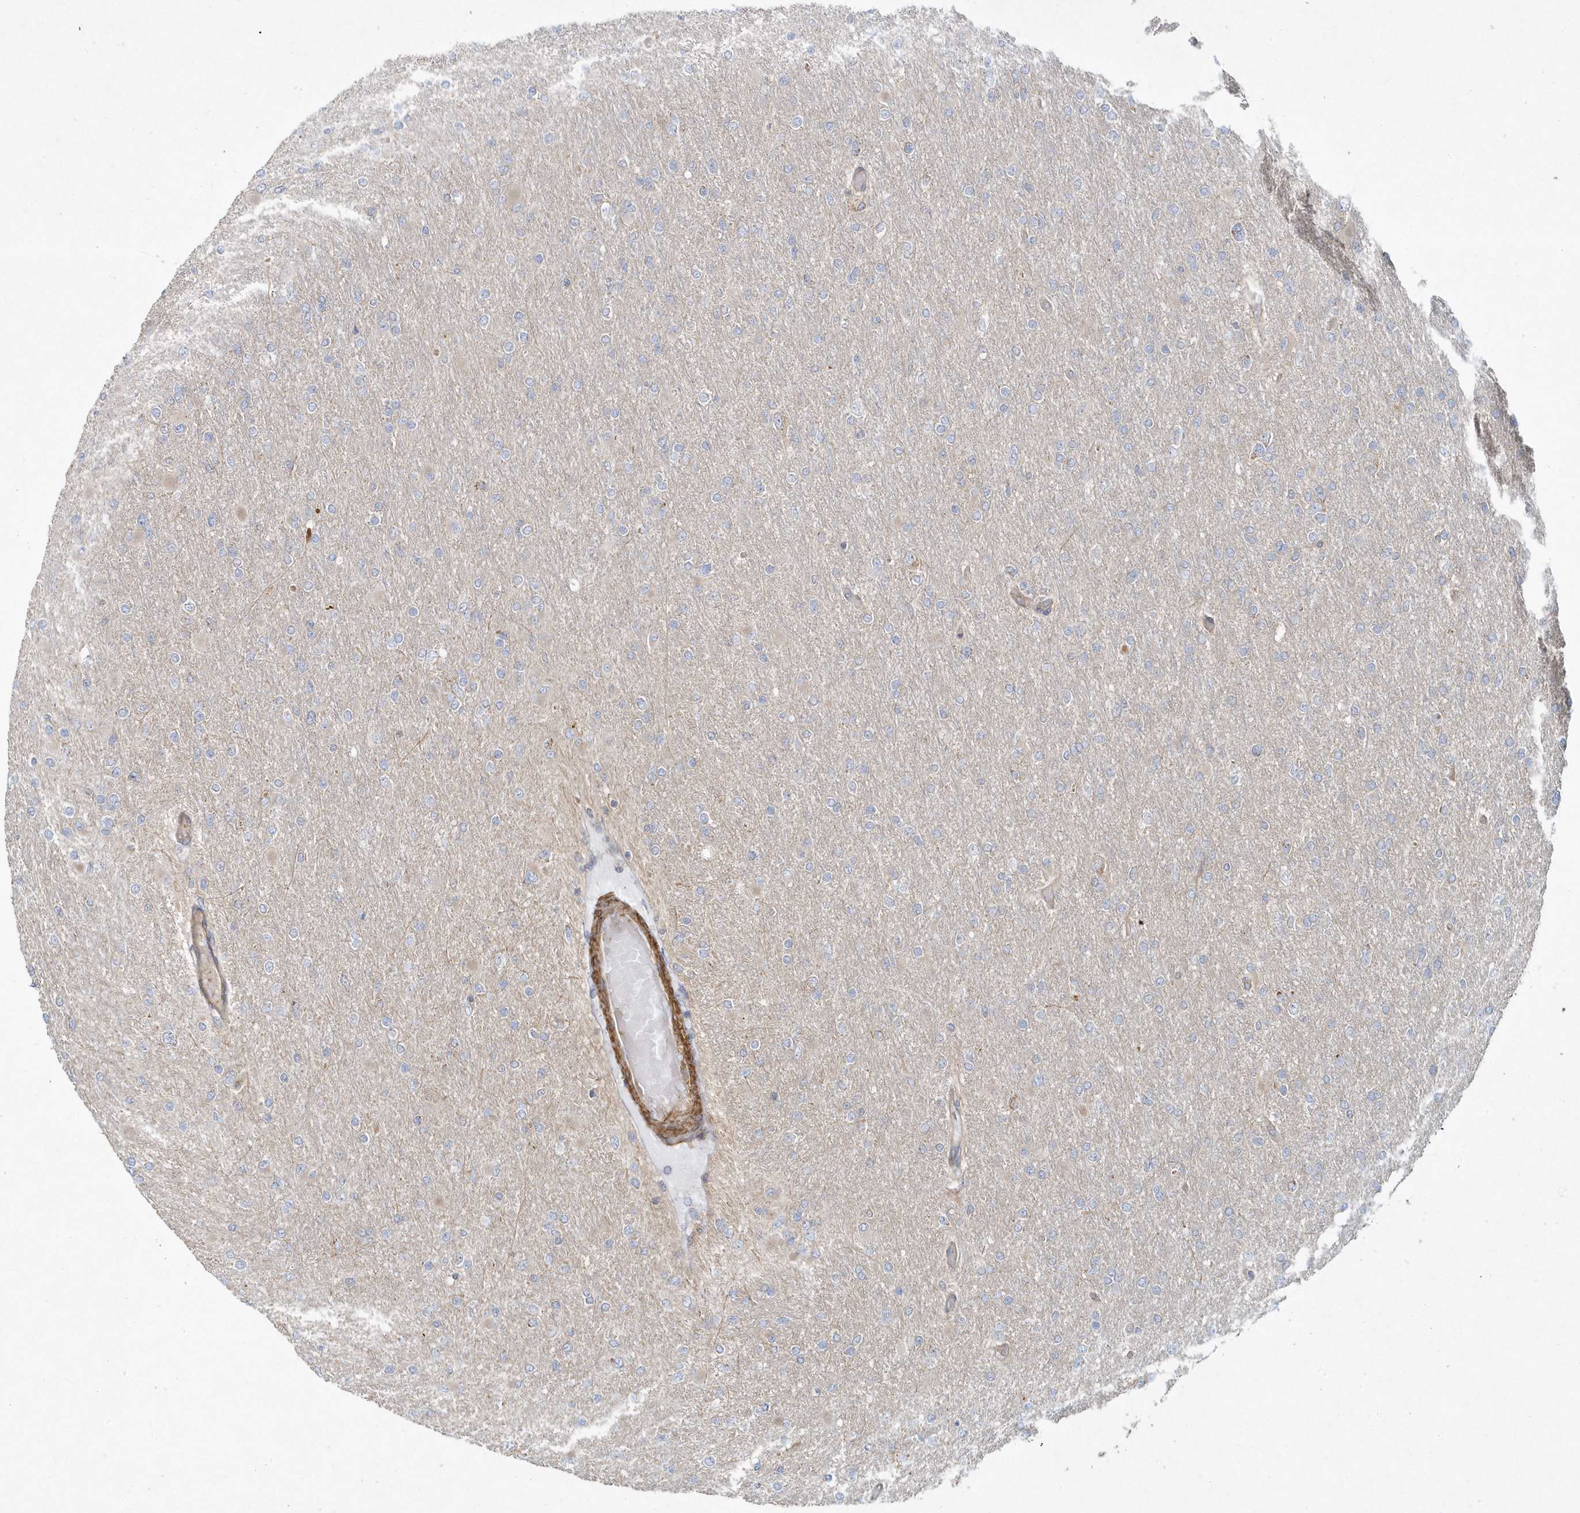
{"staining": {"intensity": "negative", "quantity": "none", "location": "none"}, "tissue": "glioma", "cell_type": "Tumor cells", "image_type": "cancer", "snomed": [{"axis": "morphology", "description": "Glioma, malignant, High grade"}, {"axis": "topography", "description": "Cerebral cortex"}], "caption": "Immunohistochemistry micrograph of neoplastic tissue: high-grade glioma (malignant) stained with DAB exhibits no significant protein positivity in tumor cells.", "gene": "LEXM", "patient": {"sex": "female", "age": 36}}